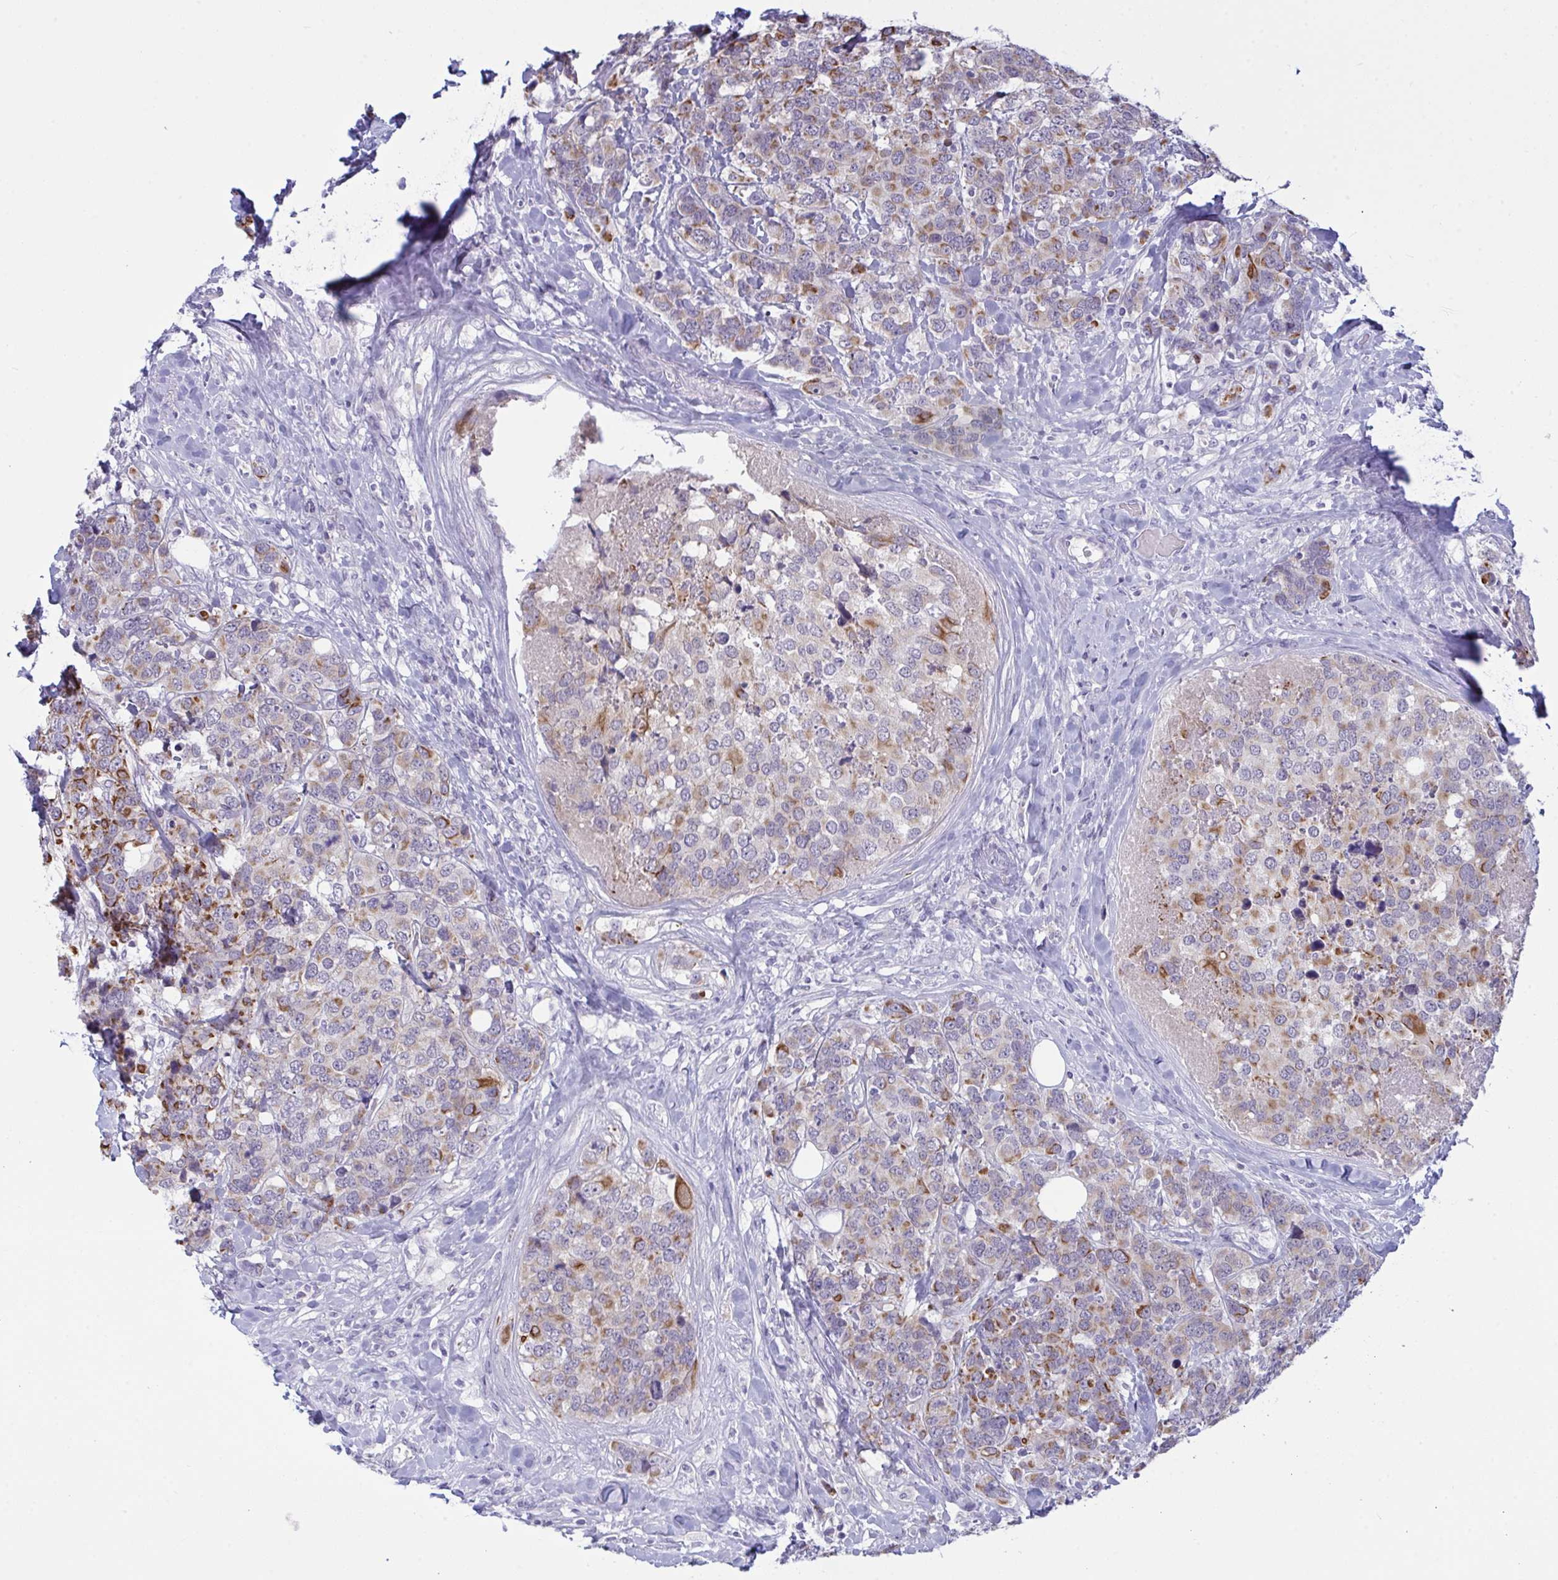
{"staining": {"intensity": "moderate", "quantity": "25%-75%", "location": "cytoplasmic/membranous"}, "tissue": "breast cancer", "cell_type": "Tumor cells", "image_type": "cancer", "snomed": [{"axis": "morphology", "description": "Lobular carcinoma"}, {"axis": "topography", "description": "Breast"}], "caption": "The histopathology image exhibits immunohistochemical staining of breast cancer. There is moderate cytoplasmic/membranous positivity is identified in about 25%-75% of tumor cells.", "gene": "TENT5D", "patient": {"sex": "female", "age": 59}}